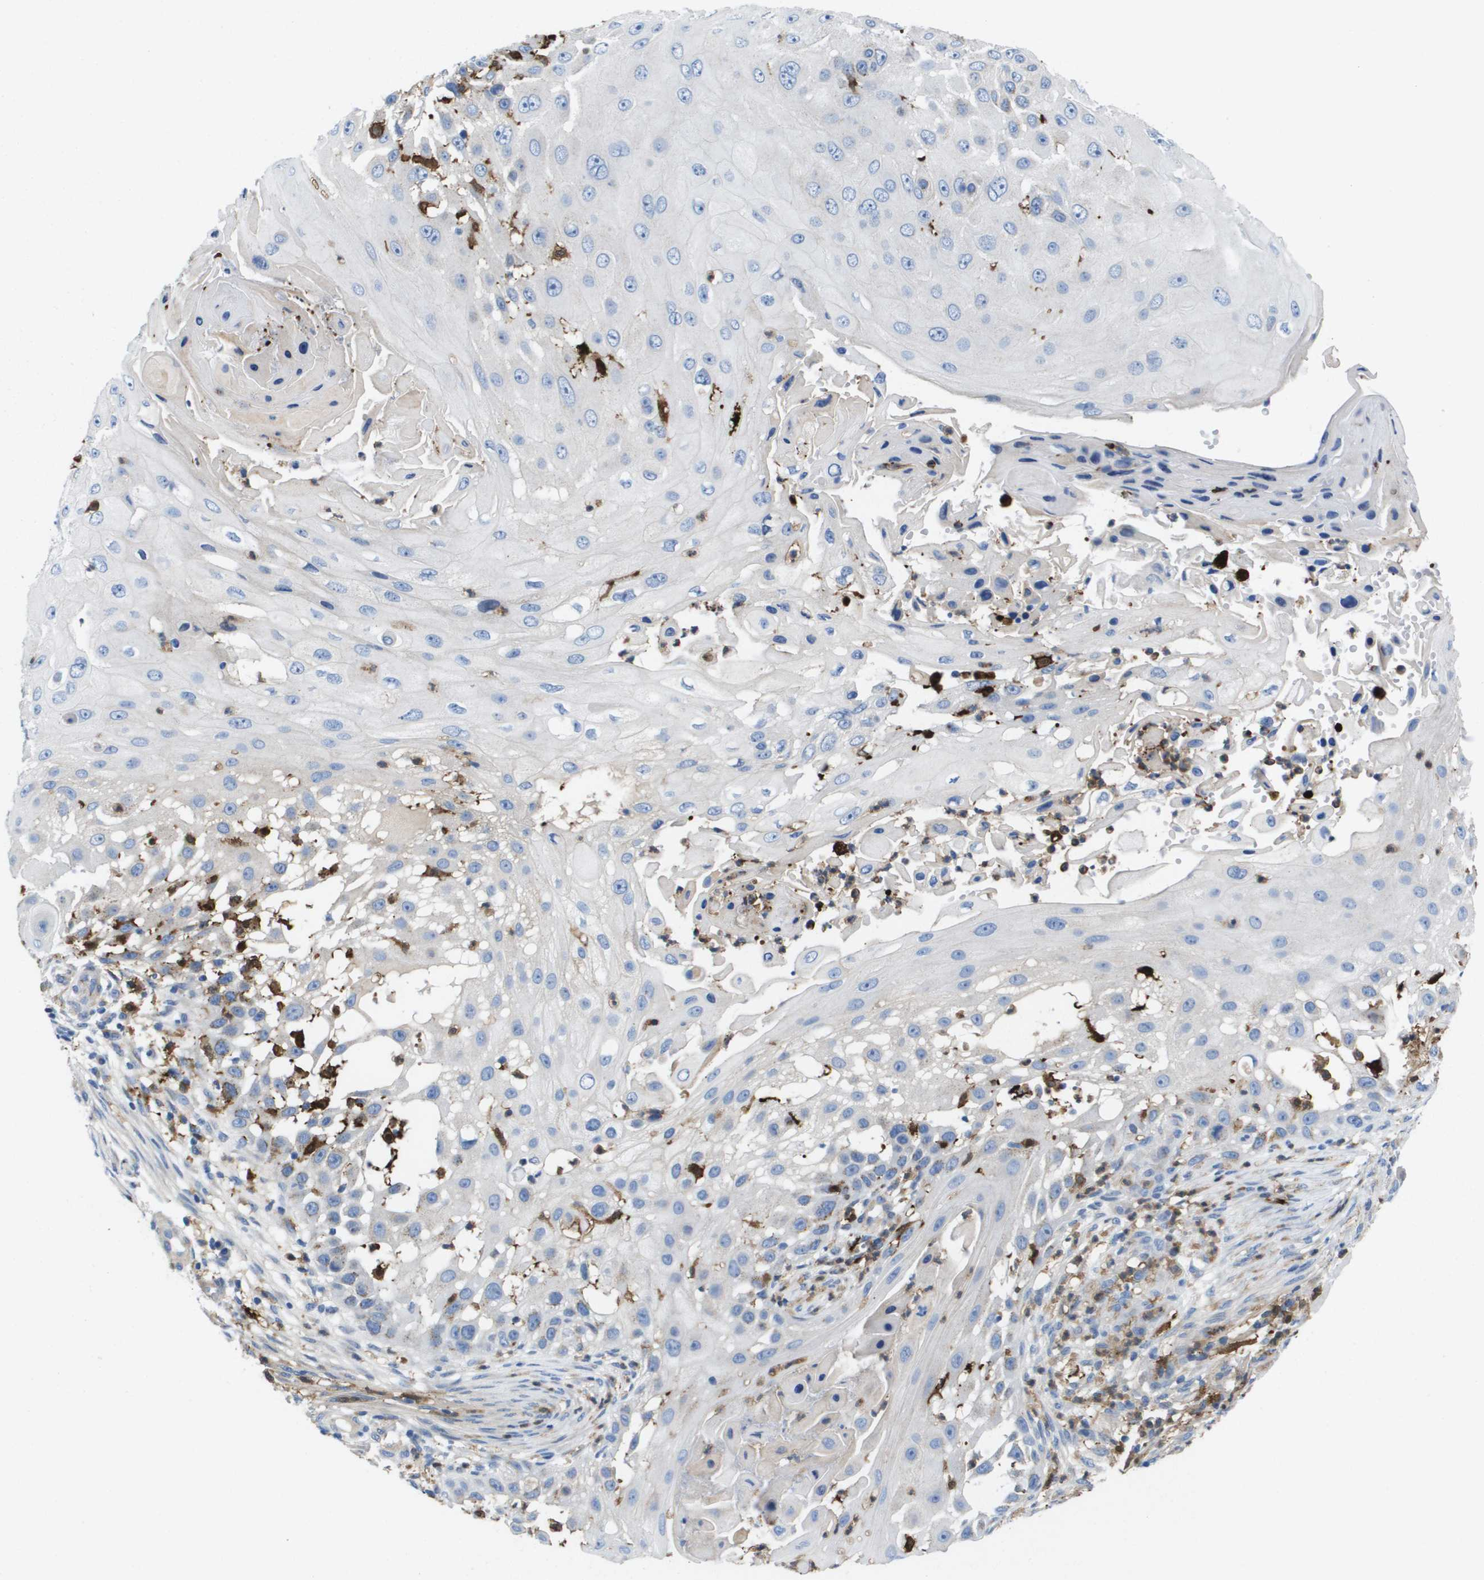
{"staining": {"intensity": "negative", "quantity": "none", "location": "none"}, "tissue": "skin cancer", "cell_type": "Tumor cells", "image_type": "cancer", "snomed": [{"axis": "morphology", "description": "Squamous cell carcinoma, NOS"}, {"axis": "topography", "description": "Skin"}], "caption": "Skin squamous cell carcinoma was stained to show a protein in brown. There is no significant positivity in tumor cells.", "gene": "SLC37A2", "patient": {"sex": "female", "age": 44}}